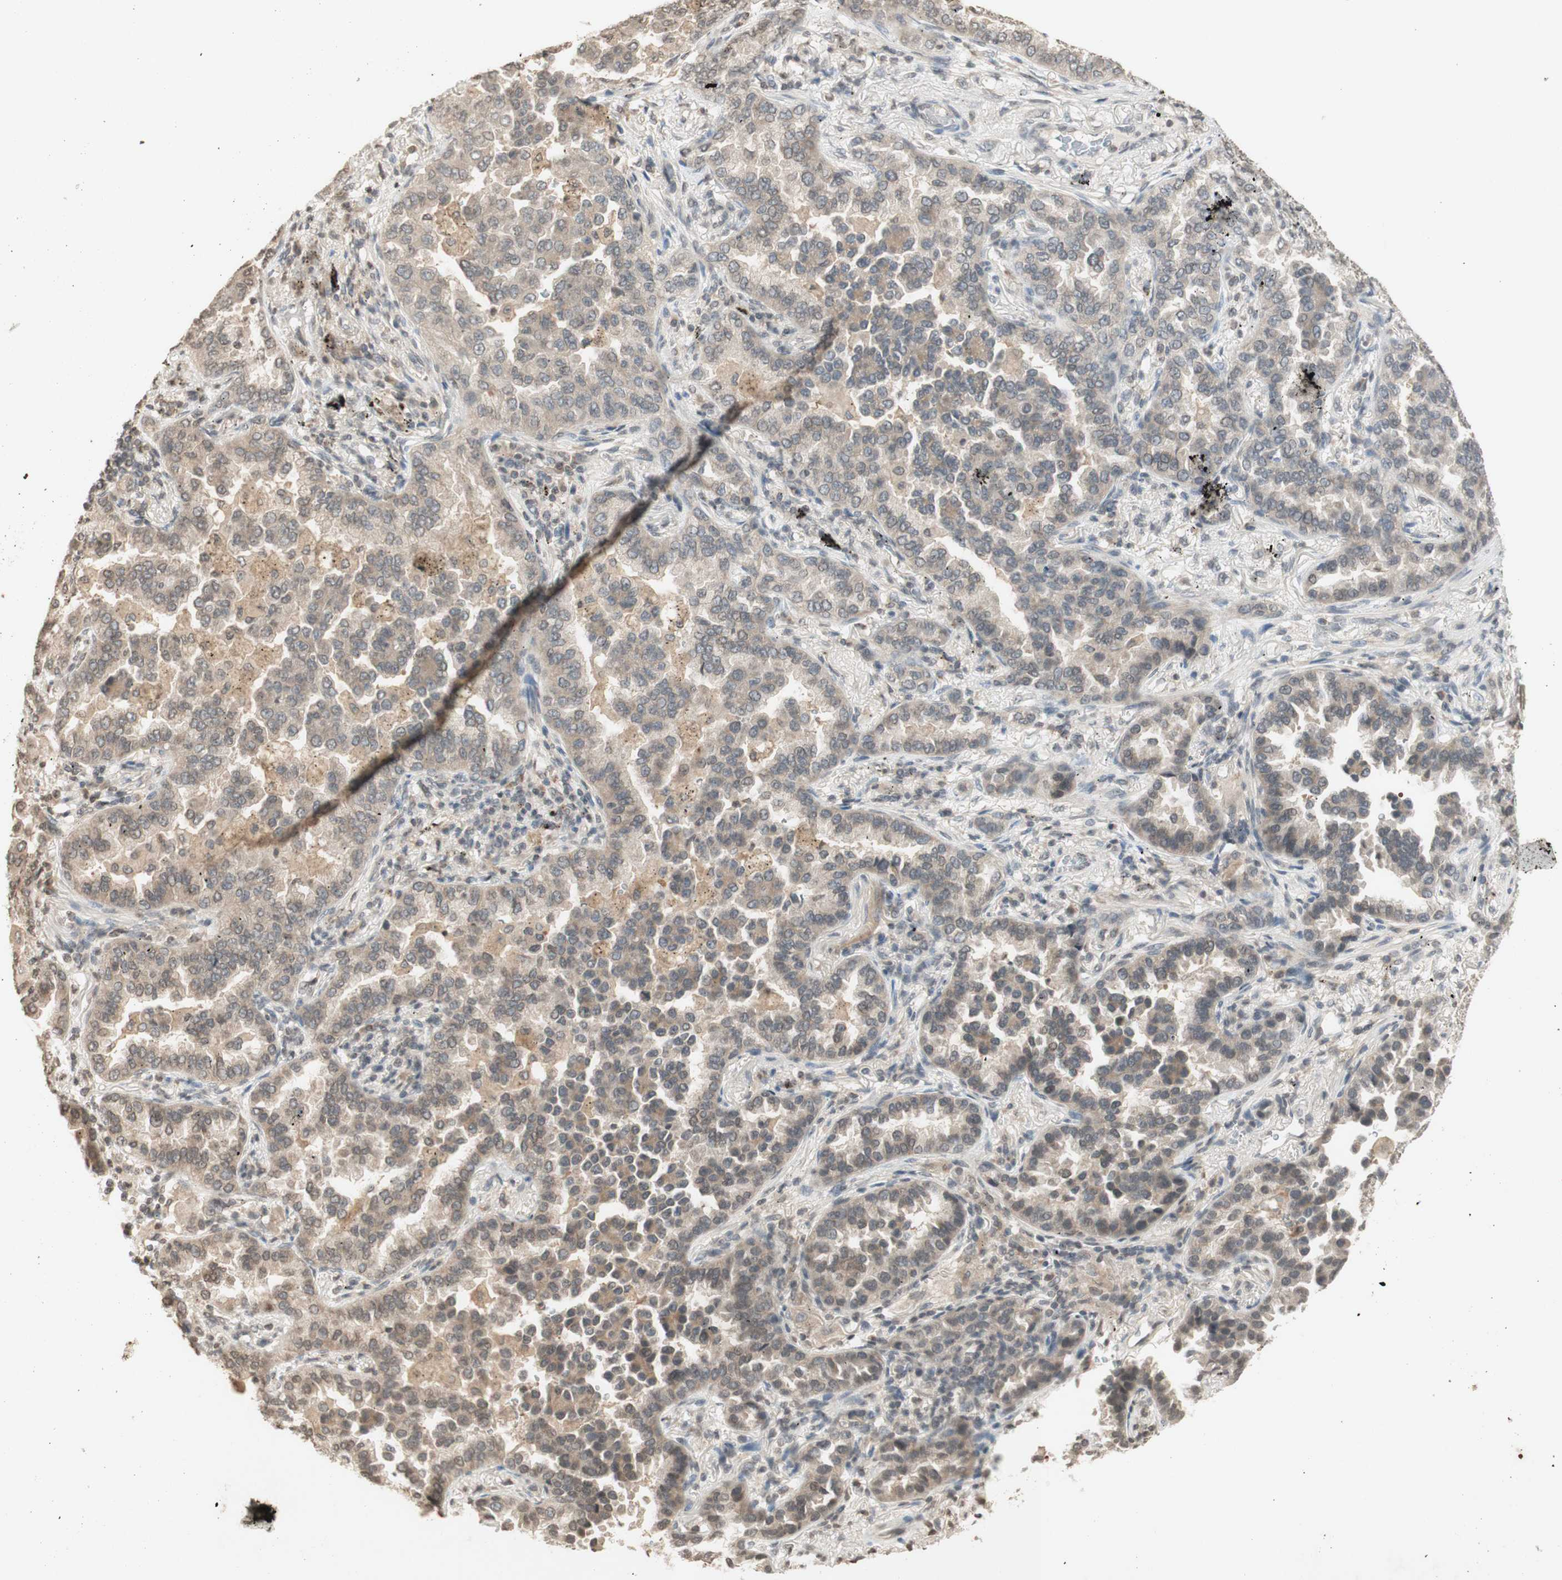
{"staining": {"intensity": "moderate", "quantity": "25%-75%", "location": "cytoplasmic/membranous"}, "tissue": "lung cancer", "cell_type": "Tumor cells", "image_type": "cancer", "snomed": [{"axis": "morphology", "description": "Normal tissue, NOS"}, {"axis": "morphology", "description": "Adenocarcinoma, NOS"}, {"axis": "topography", "description": "Lung"}], "caption": "Protein positivity by immunohistochemistry exhibits moderate cytoplasmic/membranous positivity in about 25%-75% of tumor cells in lung adenocarcinoma.", "gene": "GLI1", "patient": {"sex": "male", "age": 59}}